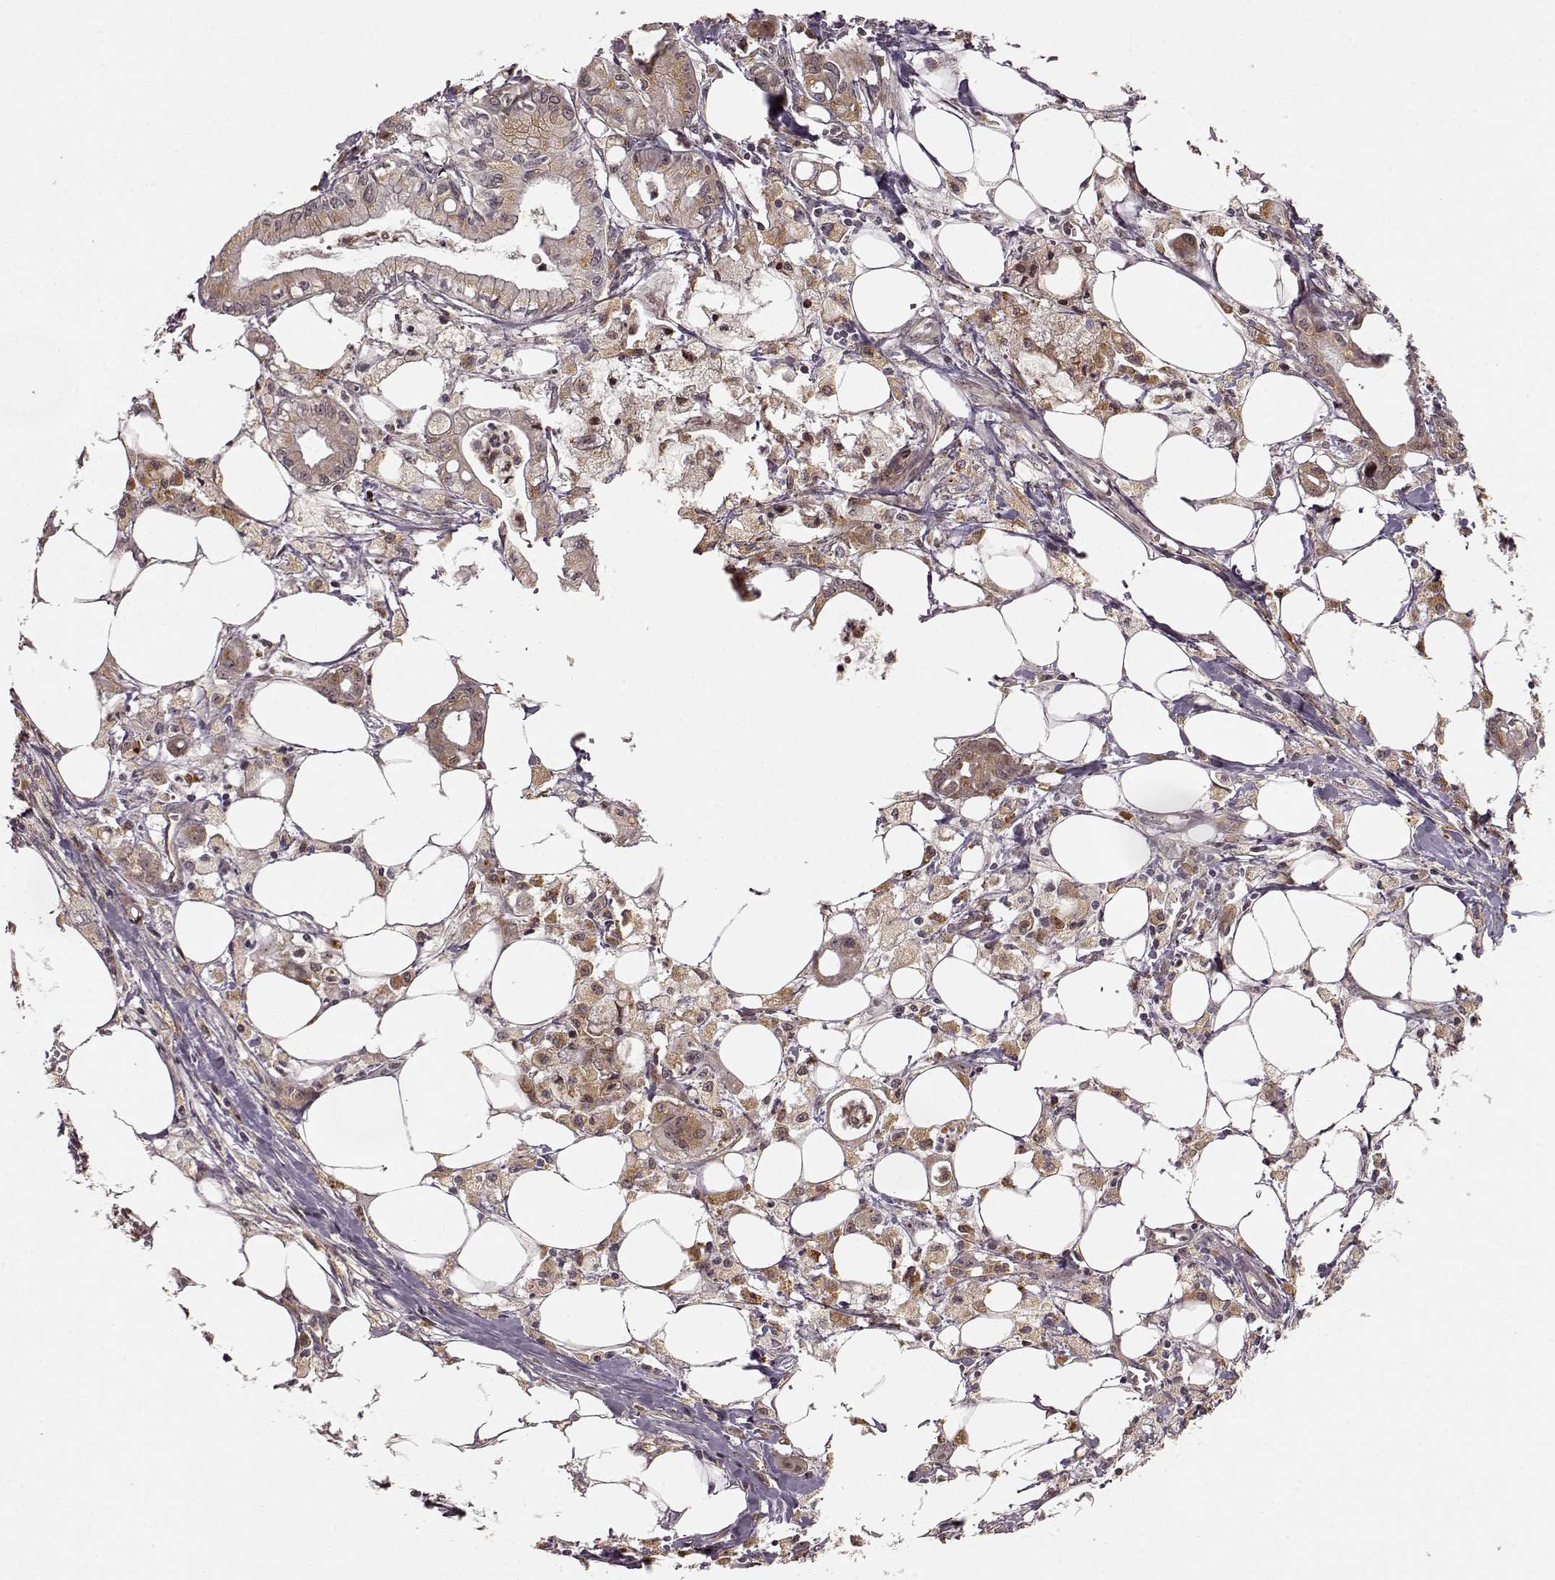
{"staining": {"intensity": "weak", "quantity": ">75%", "location": "cytoplasmic/membranous"}, "tissue": "pancreatic cancer", "cell_type": "Tumor cells", "image_type": "cancer", "snomed": [{"axis": "morphology", "description": "Adenocarcinoma, NOS"}, {"axis": "topography", "description": "Pancreas"}], "caption": "Immunohistochemical staining of human adenocarcinoma (pancreatic) shows weak cytoplasmic/membranous protein expression in approximately >75% of tumor cells.", "gene": "SLC12A9", "patient": {"sex": "male", "age": 71}}